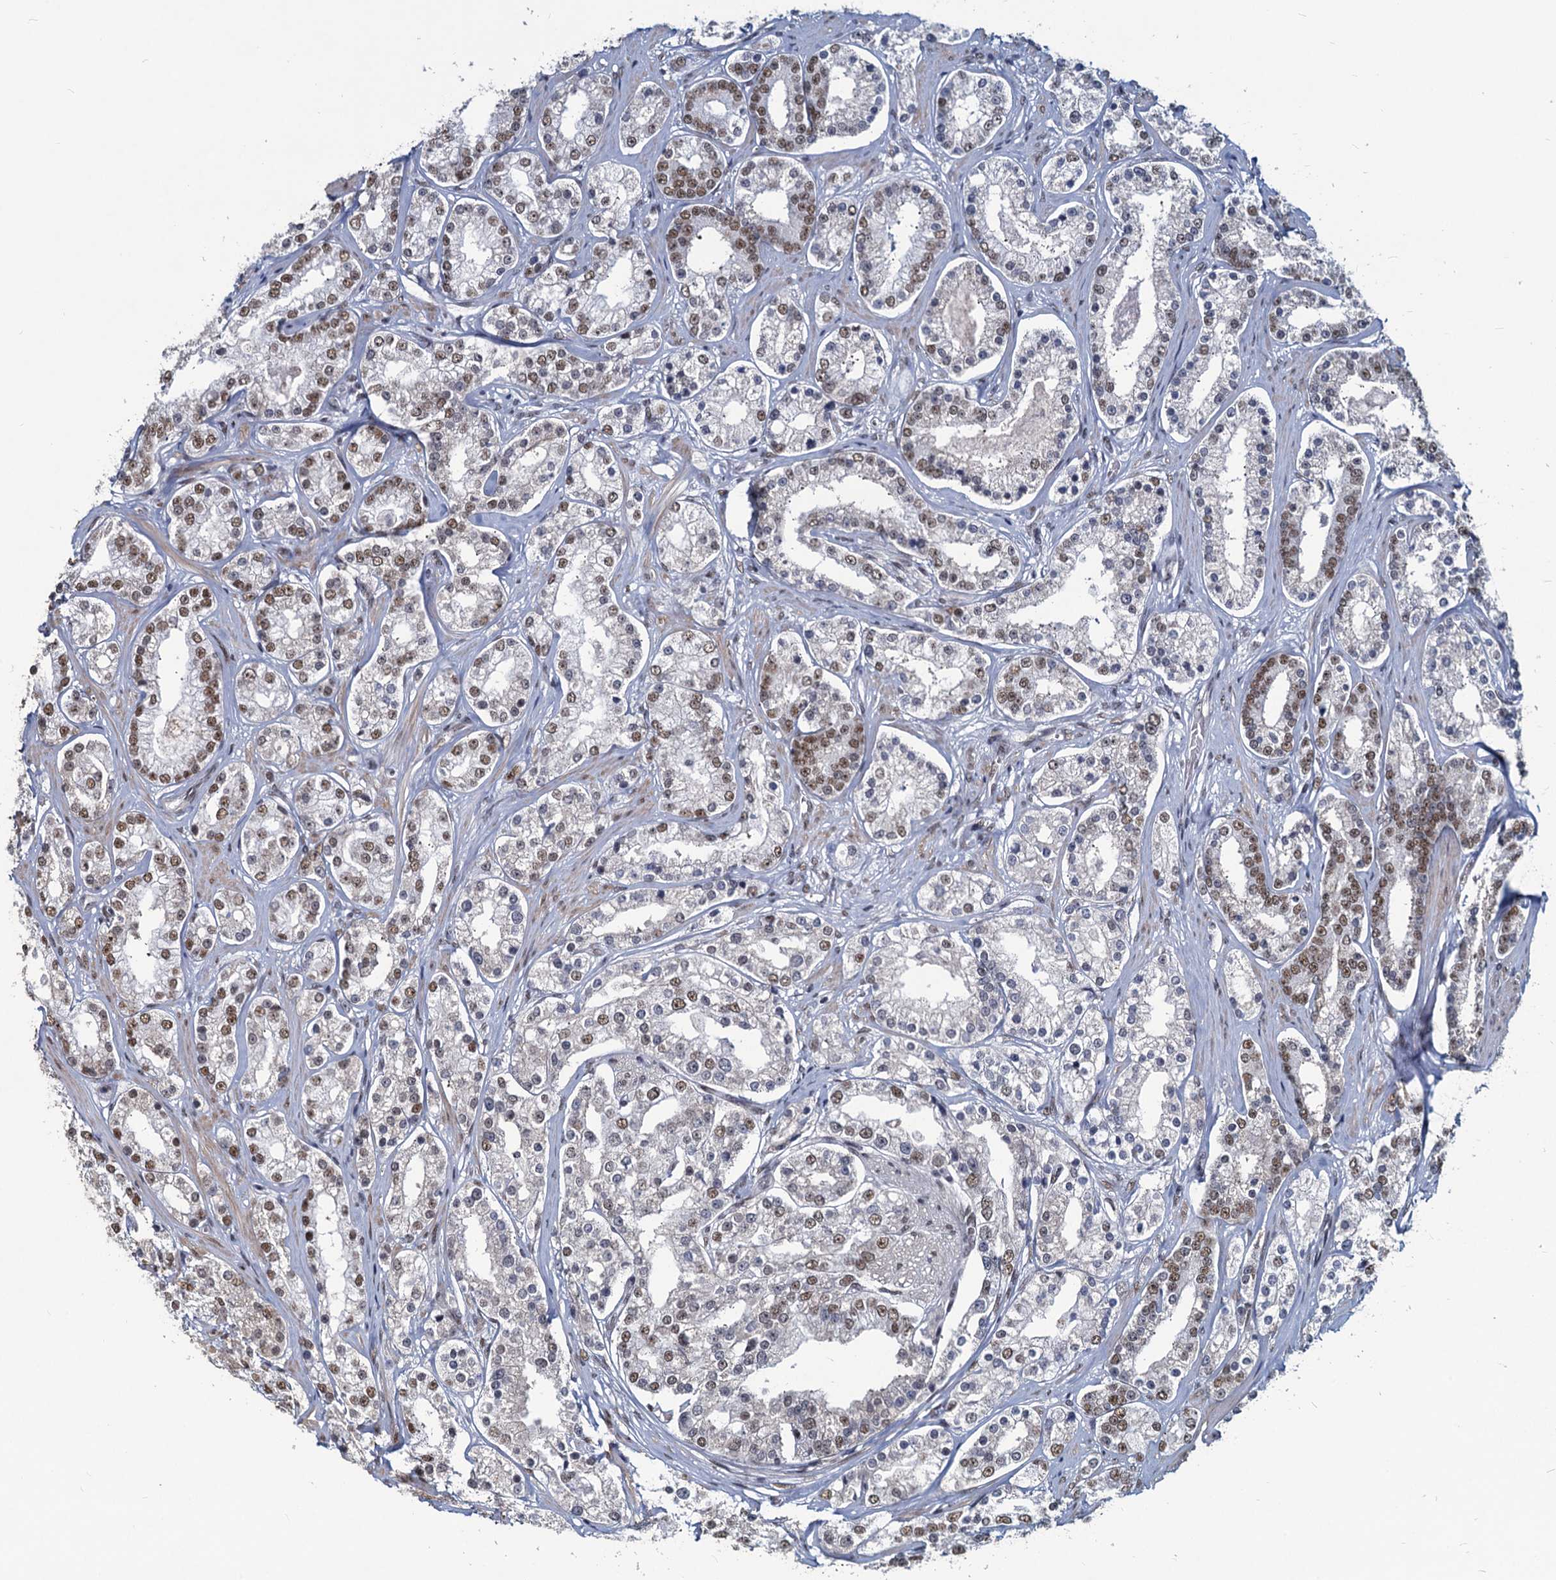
{"staining": {"intensity": "moderate", "quantity": "25%-75%", "location": "nuclear"}, "tissue": "prostate cancer", "cell_type": "Tumor cells", "image_type": "cancer", "snomed": [{"axis": "morphology", "description": "Normal tissue, NOS"}, {"axis": "morphology", "description": "Adenocarcinoma, High grade"}, {"axis": "topography", "description": "Prostate"}], "caption": "Prostate high-grade adenocarcinoma stained with immunohistochemistry demonstrates moderate nuclear staining in approximately 25%-75% of tumor cells.", "gene": "METTL14", "patient": {"sex": "male", "age": 83}}